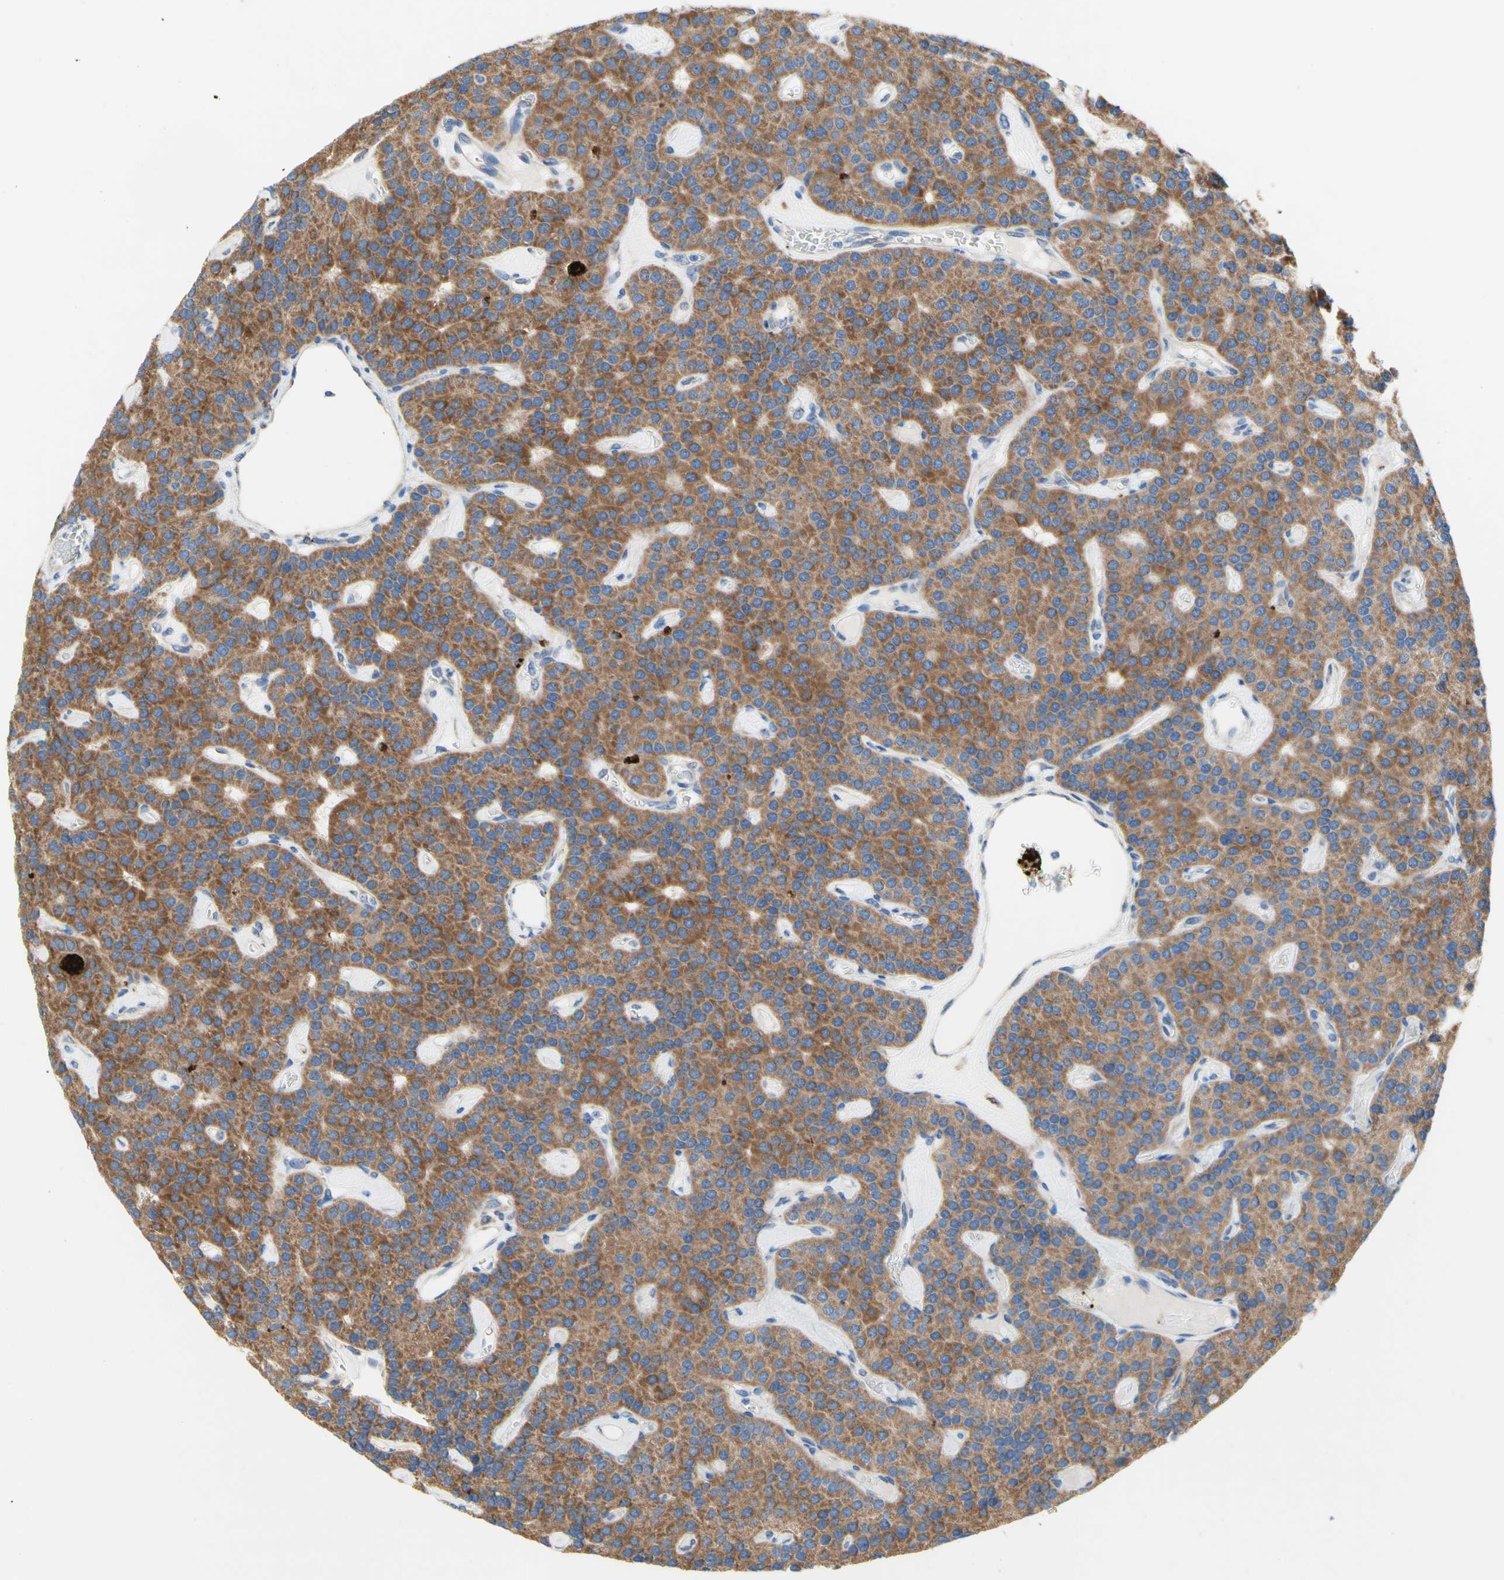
{"staining": {"intensity": "moderate", "quantity": ">75%", "location": "cytoplasmic/membranous"}, "tissue": "parathyroid gland", "cell_type": "Glandular cells", "image_type": "normal", "snomed": [{"axis": "morphology", "description": "Normal tissue, NOS"}, {"axis": "morphology", "description": "Adenoma, NOS"}, {"axis": "topography", "description": "Parathyroid gland"}], "caption": "A brown stain highlights moderate cytoplasmic/membranous positivity of a protein in glandular cells of unremarkable human parathyroid gland. (Stains: DAB in brown, nuclei in blue, Microscopy: brightfield microscopy at high magnification).", "gene": "URB2", "patient": {"sex": "female", "age": 86}}